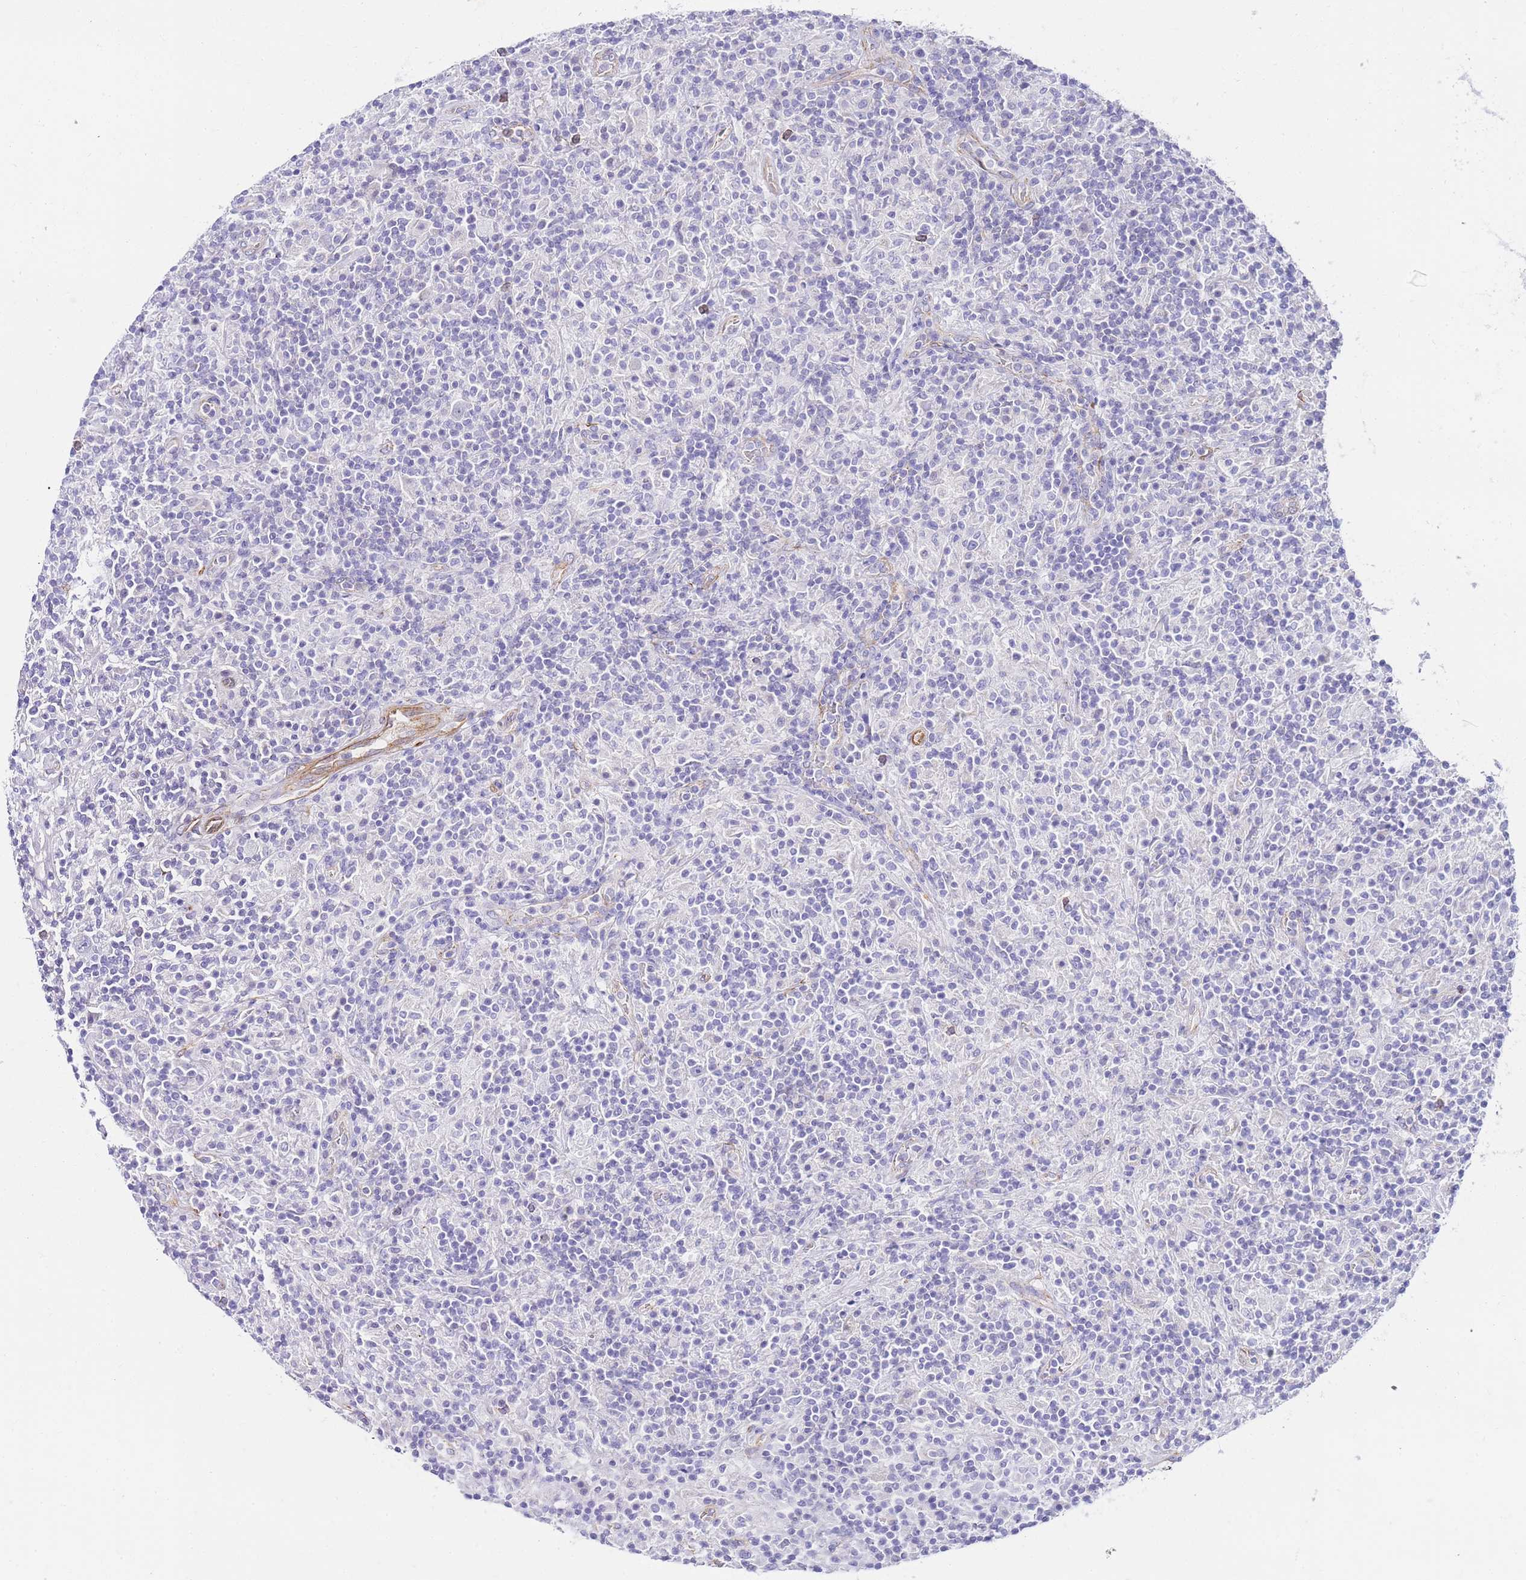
{"staining": {"intensity": "negative", "quantity": "none", "location": "none"}, "tissue": "lymphoma", "cell_type": "Tumor cells", "image_type": "cancer", "snomed": [{"axis": "morphology", "description": "Hodgkin's disease, NOS"}, {"axis": "topography", "description": "Lymph node"}], "caption": "The histopathology image exhibits no significant expression in tumor cells of lymphoma.", "gene": "PDCD7", "patient": {"sex": "male", "age": 70}}